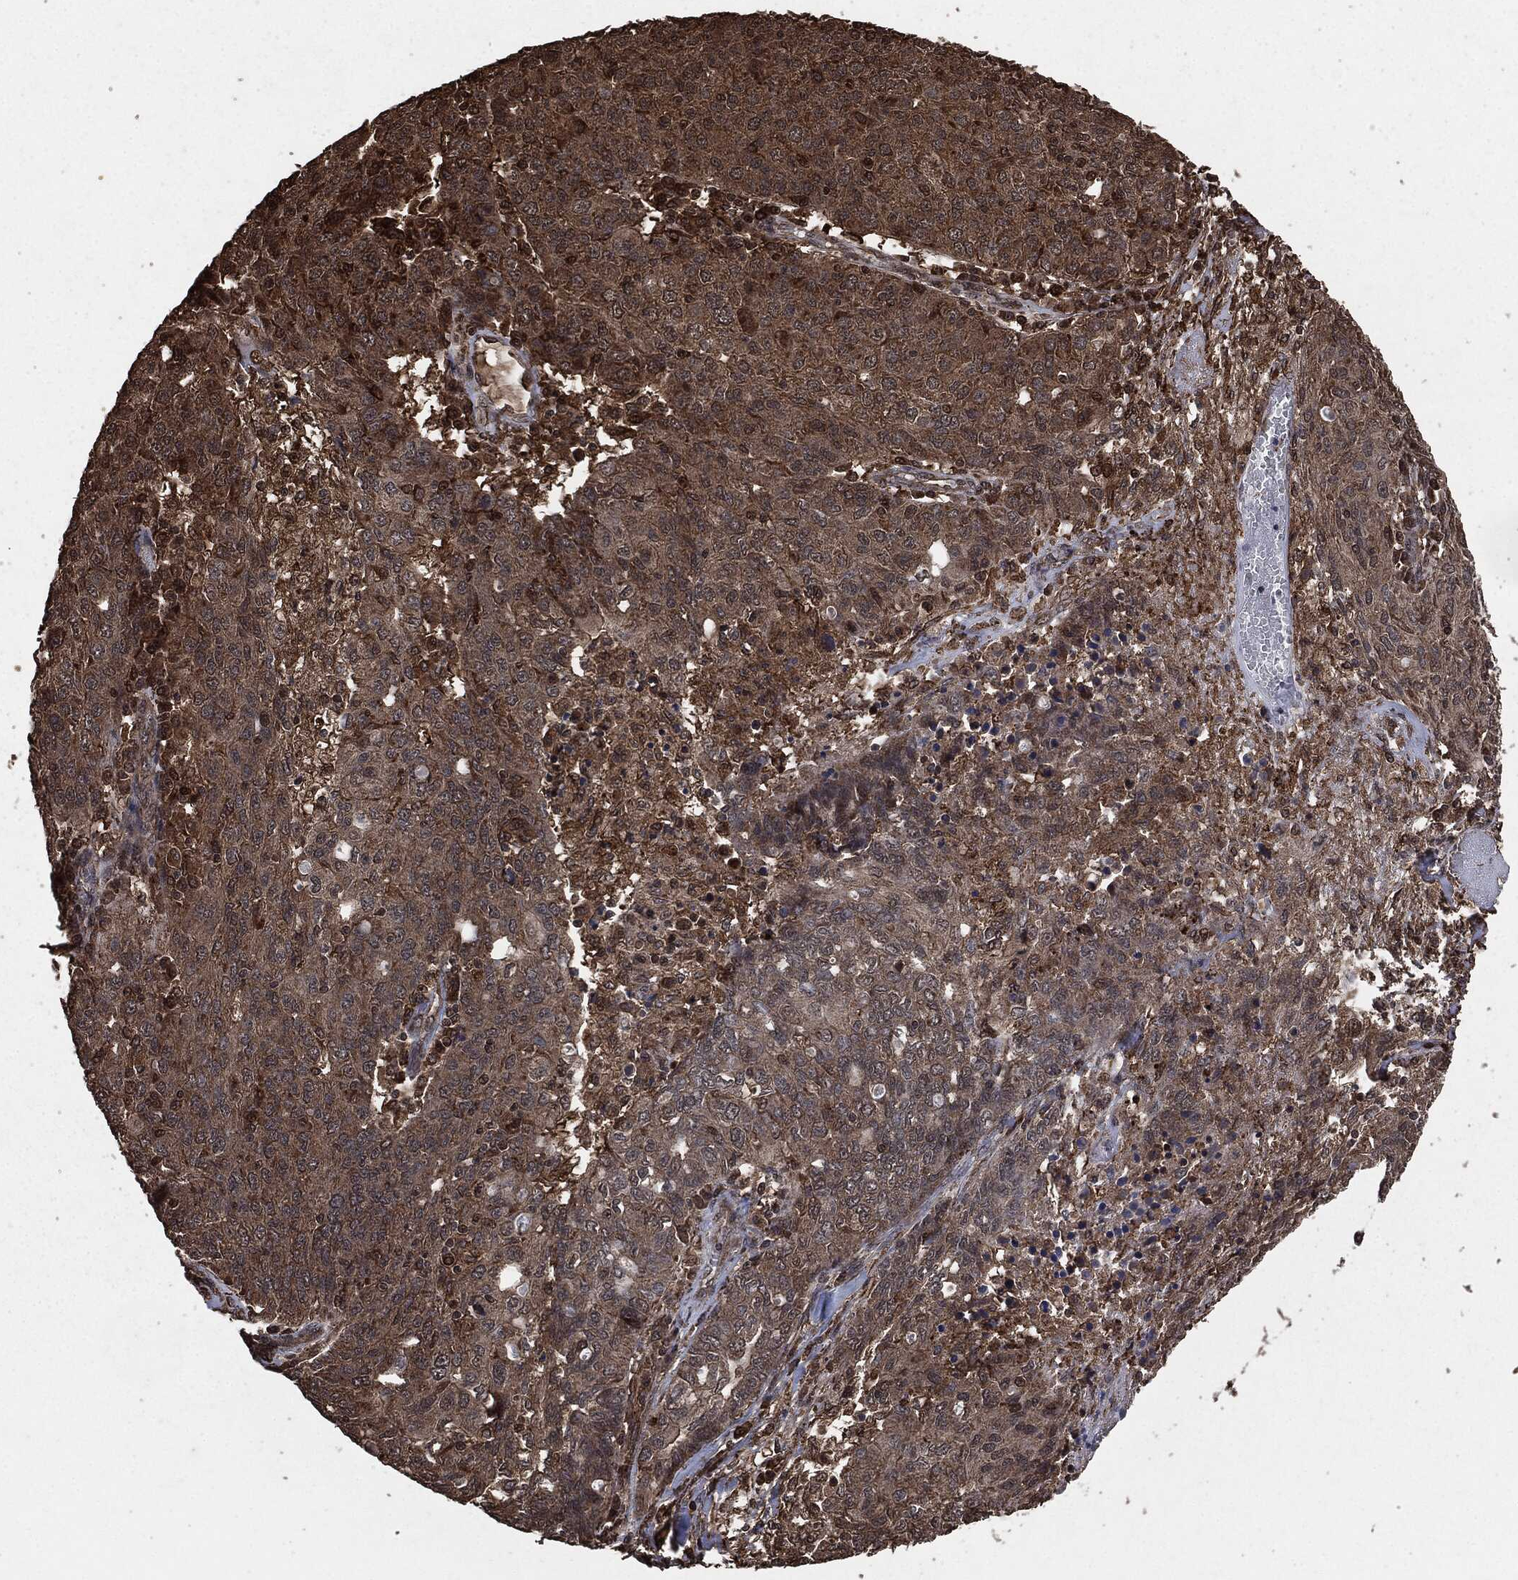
{"staining": {"intensity": "strong", "quantity": "<25%", "location": "cytoplasmic/membranous"}, "tissue": "ovarian cancer", "cell_type": "Tumor cells", "image_type": "cancer", "snomed": [{"axis": "morphology", "description": "Carcinoma, endometroid"}, {"axis": "topography", "description": "Ovary"}], "caption": "Protein expression analysis of human ovarian cancer (endometroid carcinoma) reveals strong cytoplasmic/membranous positivity in about <25% of tumor cells.", "gene": "EGFR", "patient": {"sex": "female", "age": 50}}